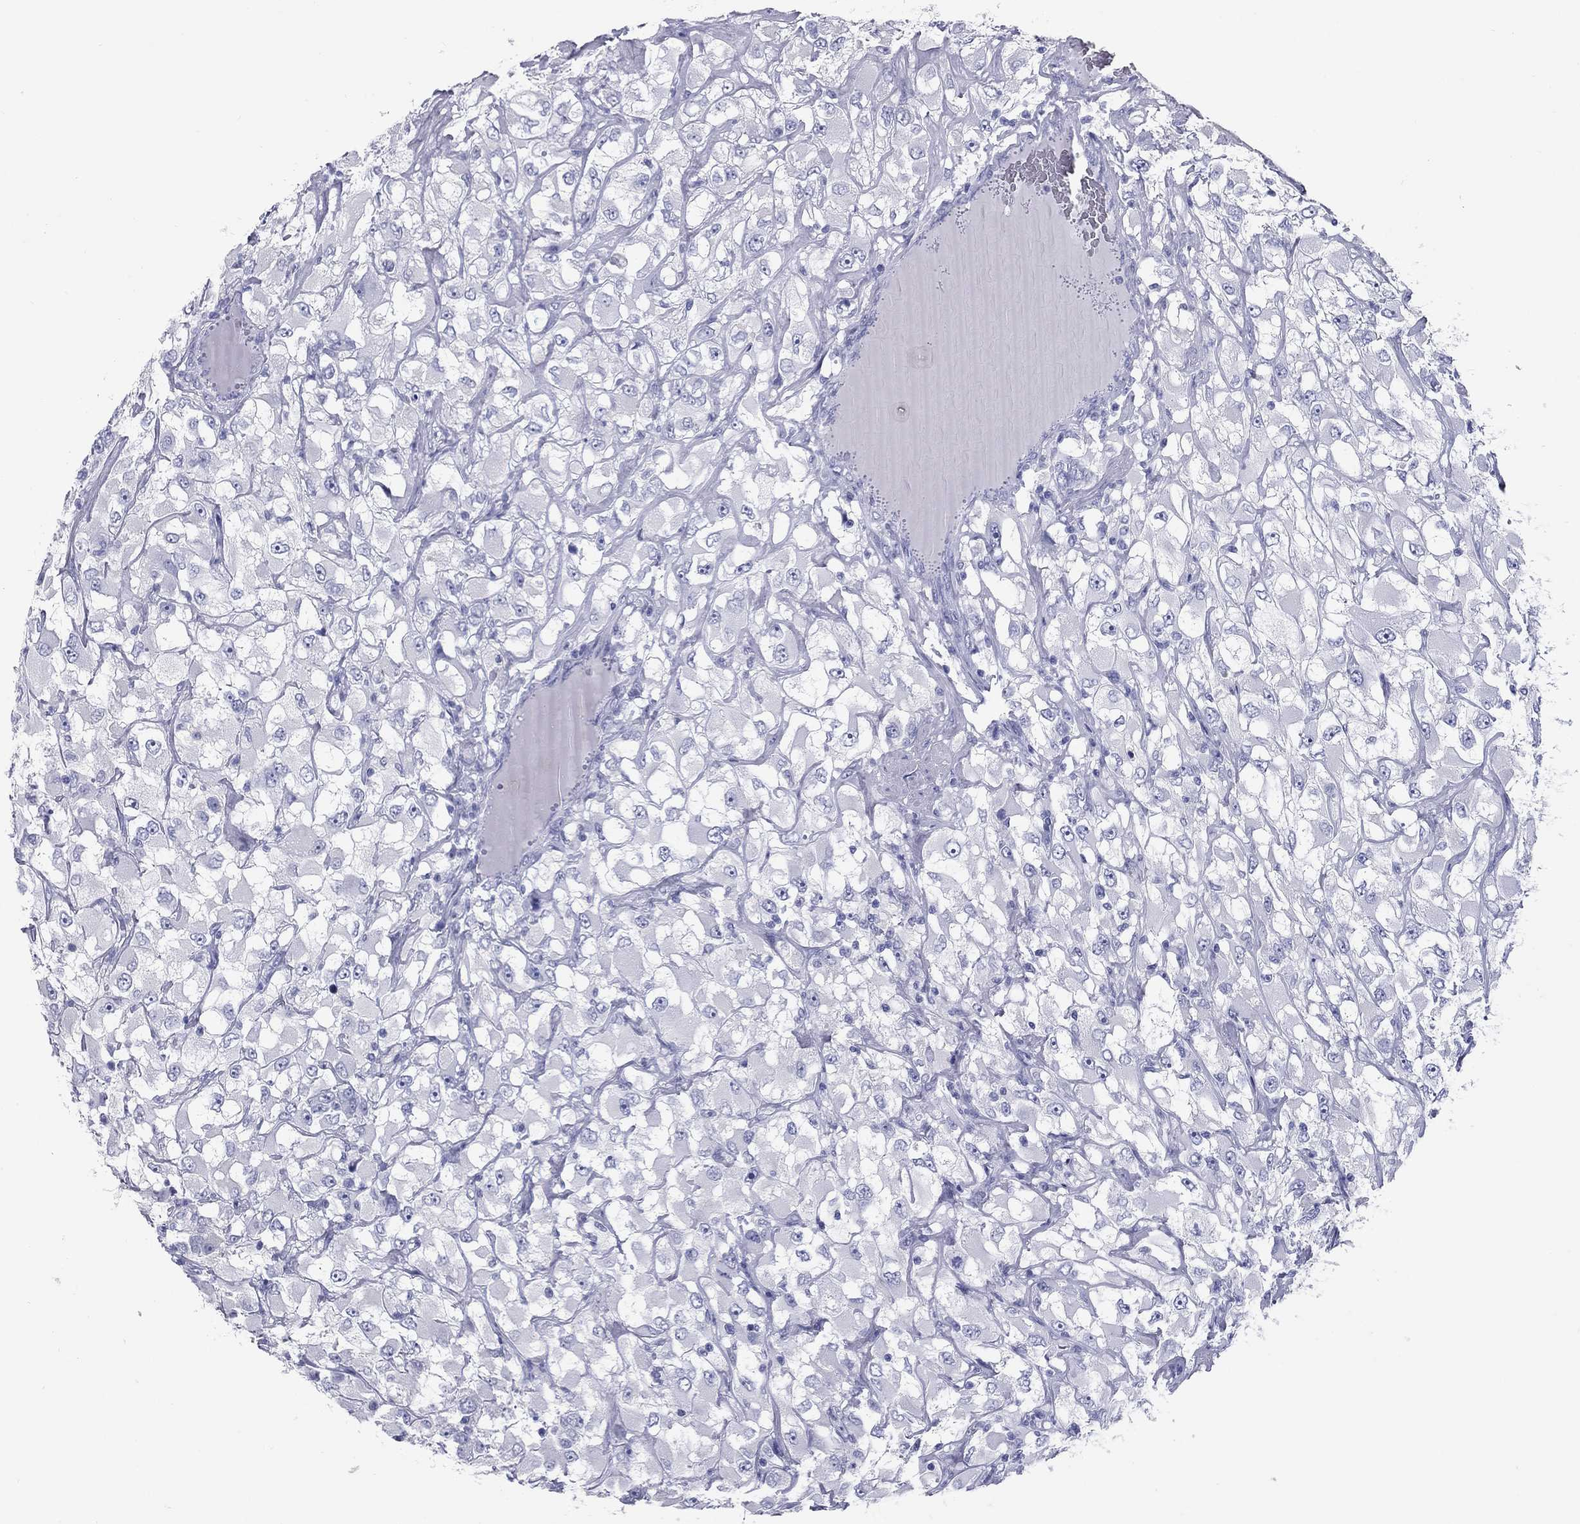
{"staining": {"intensity": "negative", "quantity": "none", "location": "none"}, "tissue": "renal cancer", "cell_type": "Tumor cells", "image_type": "cancer", "snomed": [{"axis": "morphology", "description": "Adenocarcinoma, NOS"}, {"axis": "topography", "description": "Kidney"}], "caption": "Micrograph shows no significant protein staining in tumor cells of renal adenocarcinoma.", "gene": "NPPA", "patient": {"sex": "female", "age": 52}}